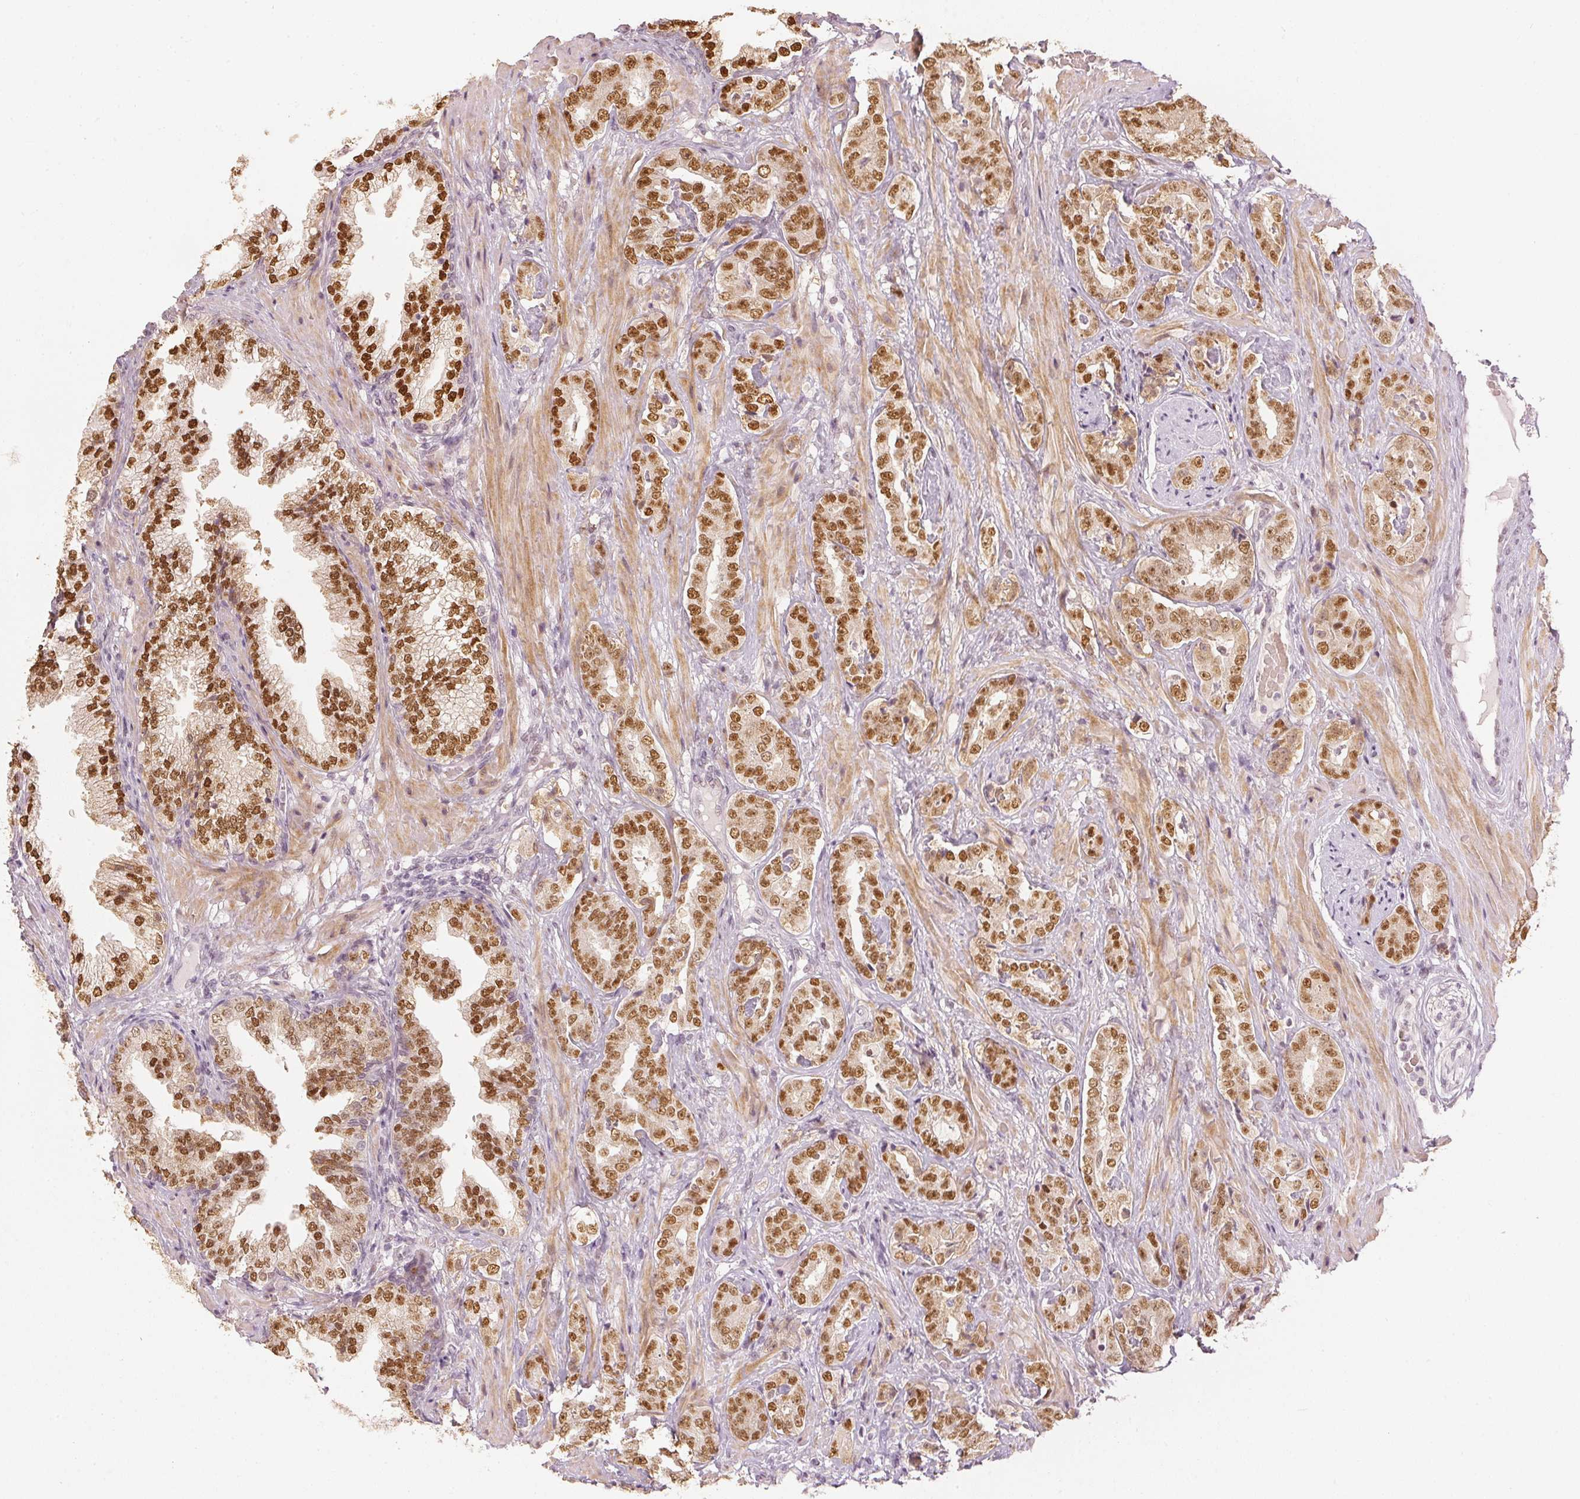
{"staining": {"intensity": "moderate", "quantity": ">75%", "location": "nuclear"}, "tissue": "prostate cancer", "cell_type": "Tumor cells", "image_type": "cancer", "snomed": [{"axis": "morphology", "description": "Adenocarcinoma, High grade"}, {"axis": "topography", "description": "Prostate"}], "caption": "Immunohistochemical staining of human prostate cancer (adenocarcinoma (high-grade)) reveals medium levels of moderate nuclear expression in about >75% of tumor cells. The staining was performed using DAB to visualize the protein expression in brown, while the nuclei were stained in blue with hematoxylin (Magnification: 20x).", "gene": "SLC39A3", "patient": {"sex": "male", "age": 71}}